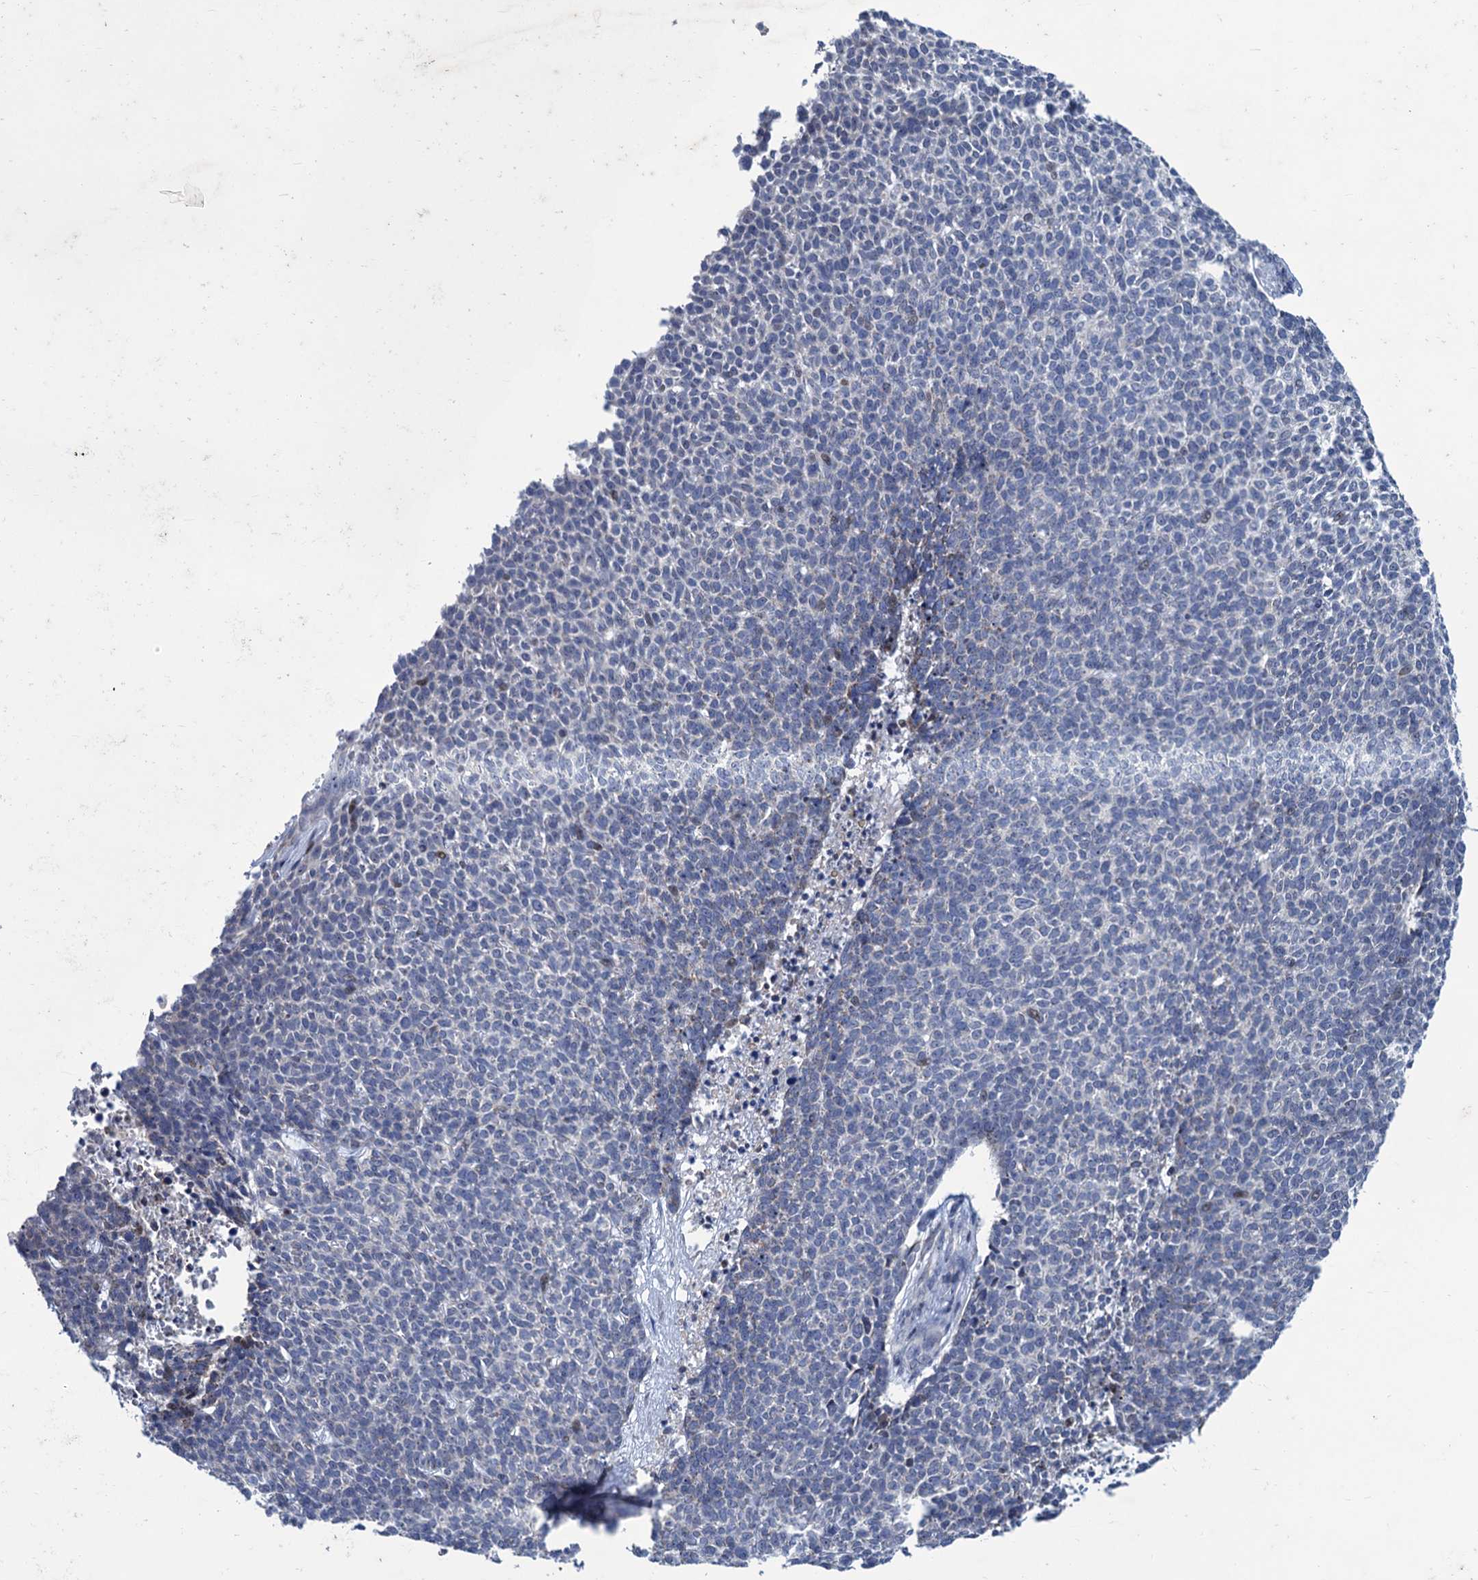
{"staining": {"intensity": "negative", "quantity": "none", "location": "none"}, "tissue": "skin cancer", "cell_type": "Tumor cells", "image_type": "cancer", "snomed": [{"axis": "morphology", "description": "Basal cell carcinoma"}, {"axis": "topography", "description": "Skin"}], "caption": "An immunohistochemistry image of skin cancer (basal cell carcinoma) is shown. There is no staining in tumor cells of skin cancer (basal cell carcinoma).", "gene": "ESYT3", "patient": {"sex": "female", "age": 84}}